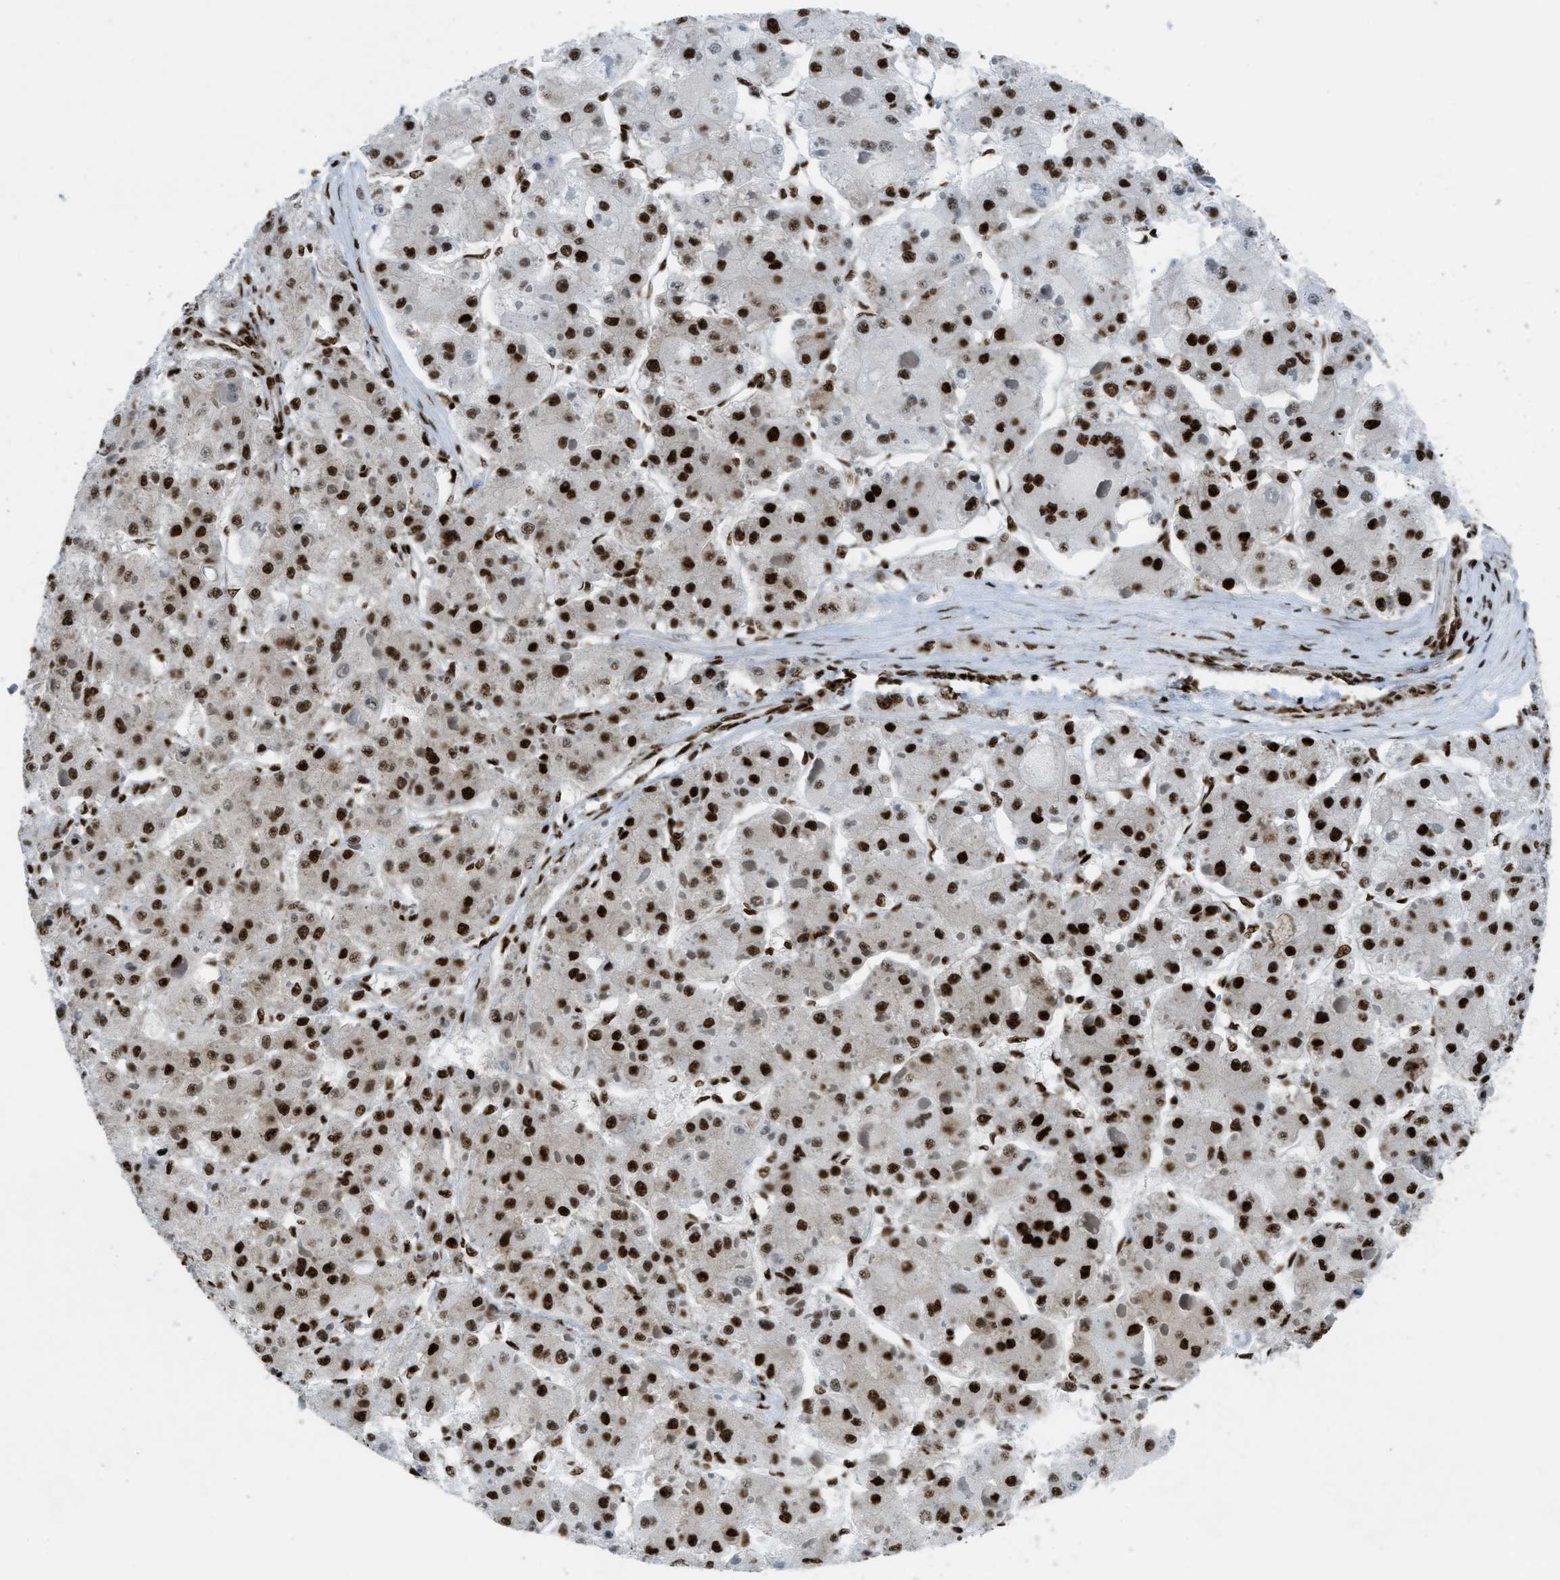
{"staining": {"intensity": "strong", "quantity": ">75%", "location": "nuclear"}, "tissue": "liver cancer", "cell_type": "Tumor cells", "image_type": "cancer", "snomed": [{"axis": "morphology", "description": "Carcinoma, Hepatocellular, NOS"}, {"axis": "topography", "description": "Liver"}], "caption": "Immunohistochemistry (IHC) micrograph of neoplastic tissue: liver cancer (hepatocellular carcinoma) stained using immunohistochemistry reveals high levels of strong protein expression localized specifically in the nuclear of tumor cells, appearing as a nuclear brown color.", "gene": "ZNF207", "patient": {"sex": "female", "age": 73}}